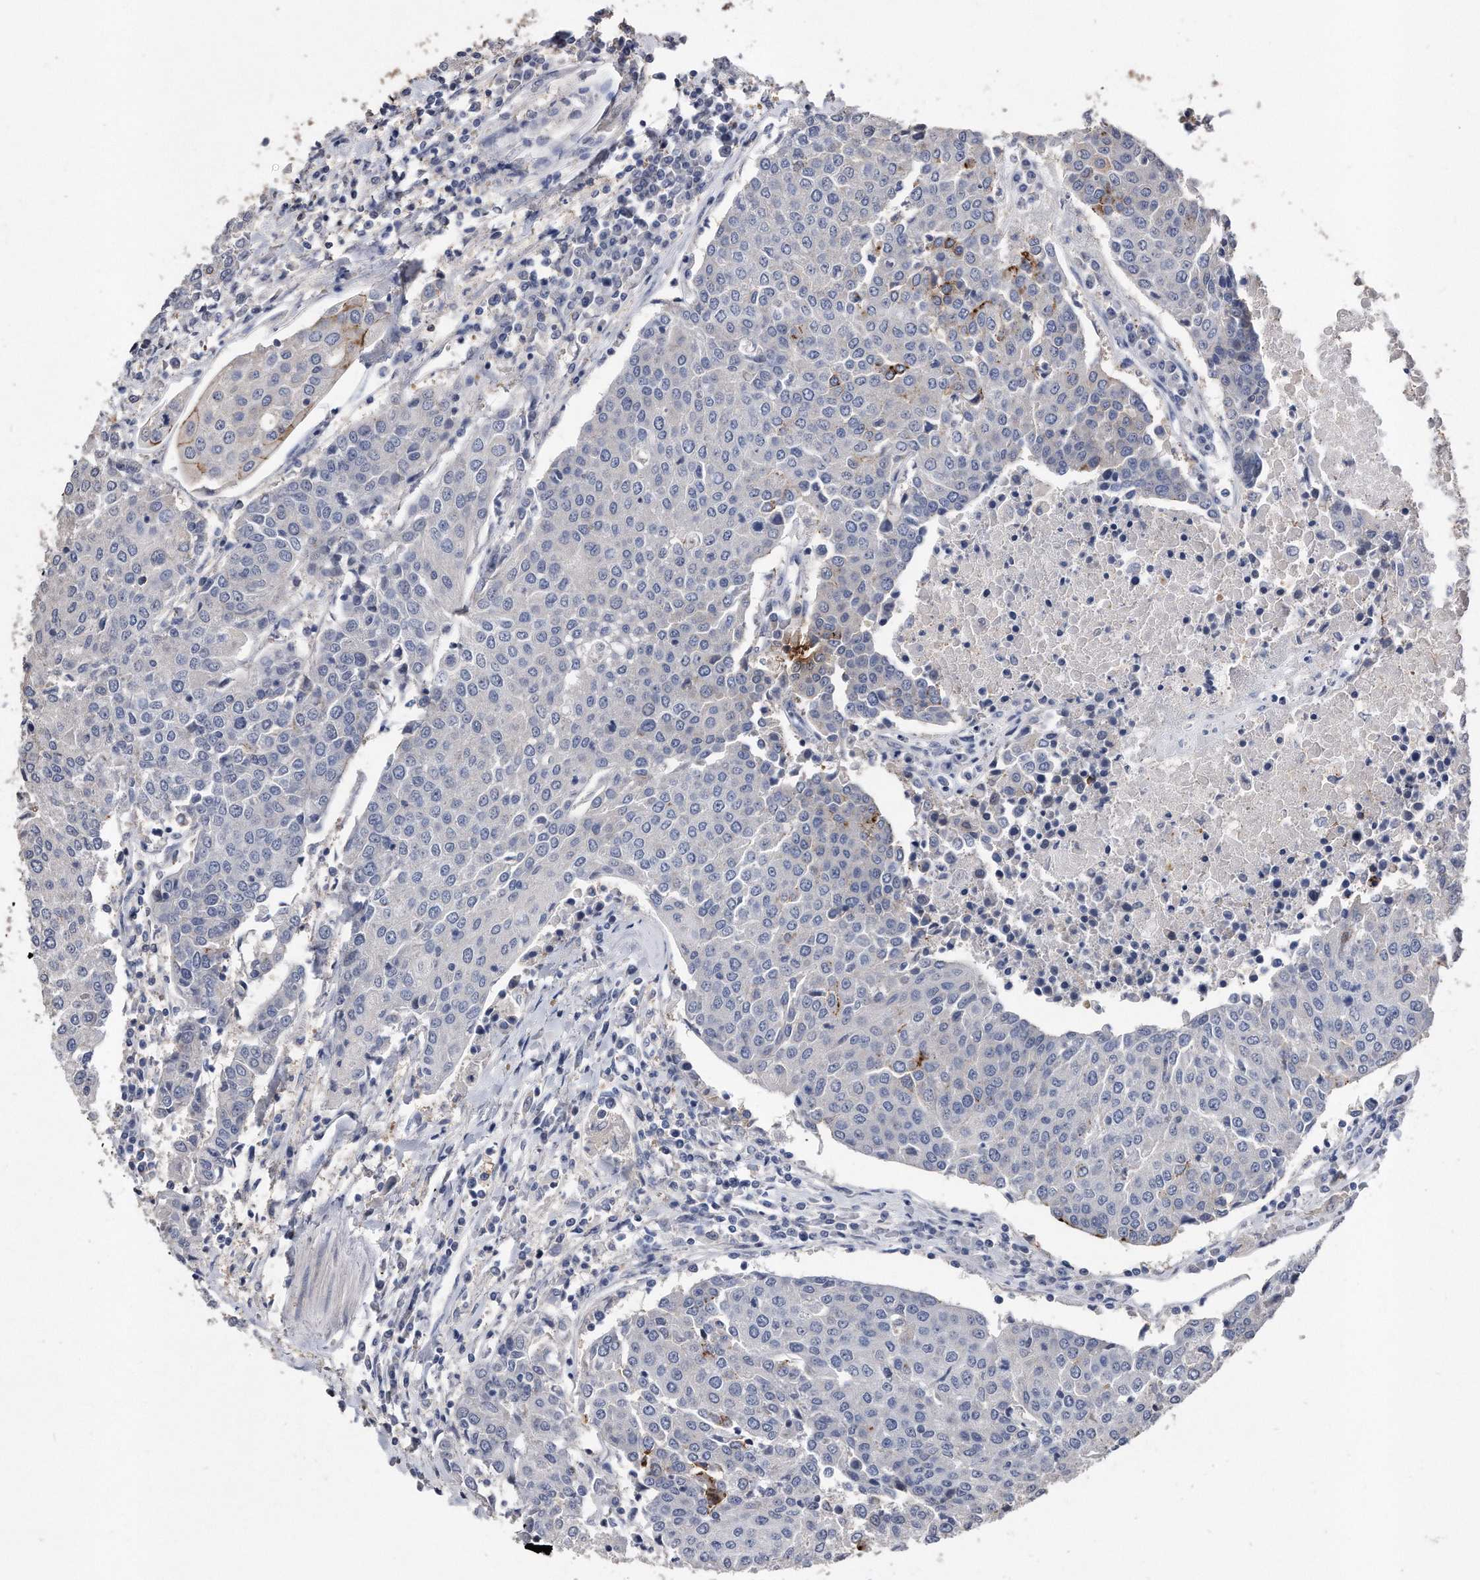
{"staining": {"intensity": "negative", "quantity": "none", "location": "none"}, "tissue": "urothelial cancer", "cell_type": "Tumor cells", "image_type": "cancer", "snomed": [{"axis": "morphology", "description": "Urothelial carcinoma, High grade"}, {"axis": "topography", "description": "Urinary bladder"}], "caption": "This is an immunohistochemistry (IHC) image of human urothelial cancer. There is no positivity in tumor cells.", "gene": "IL20RA", "patient": {"sex": "female", "age": 85}}